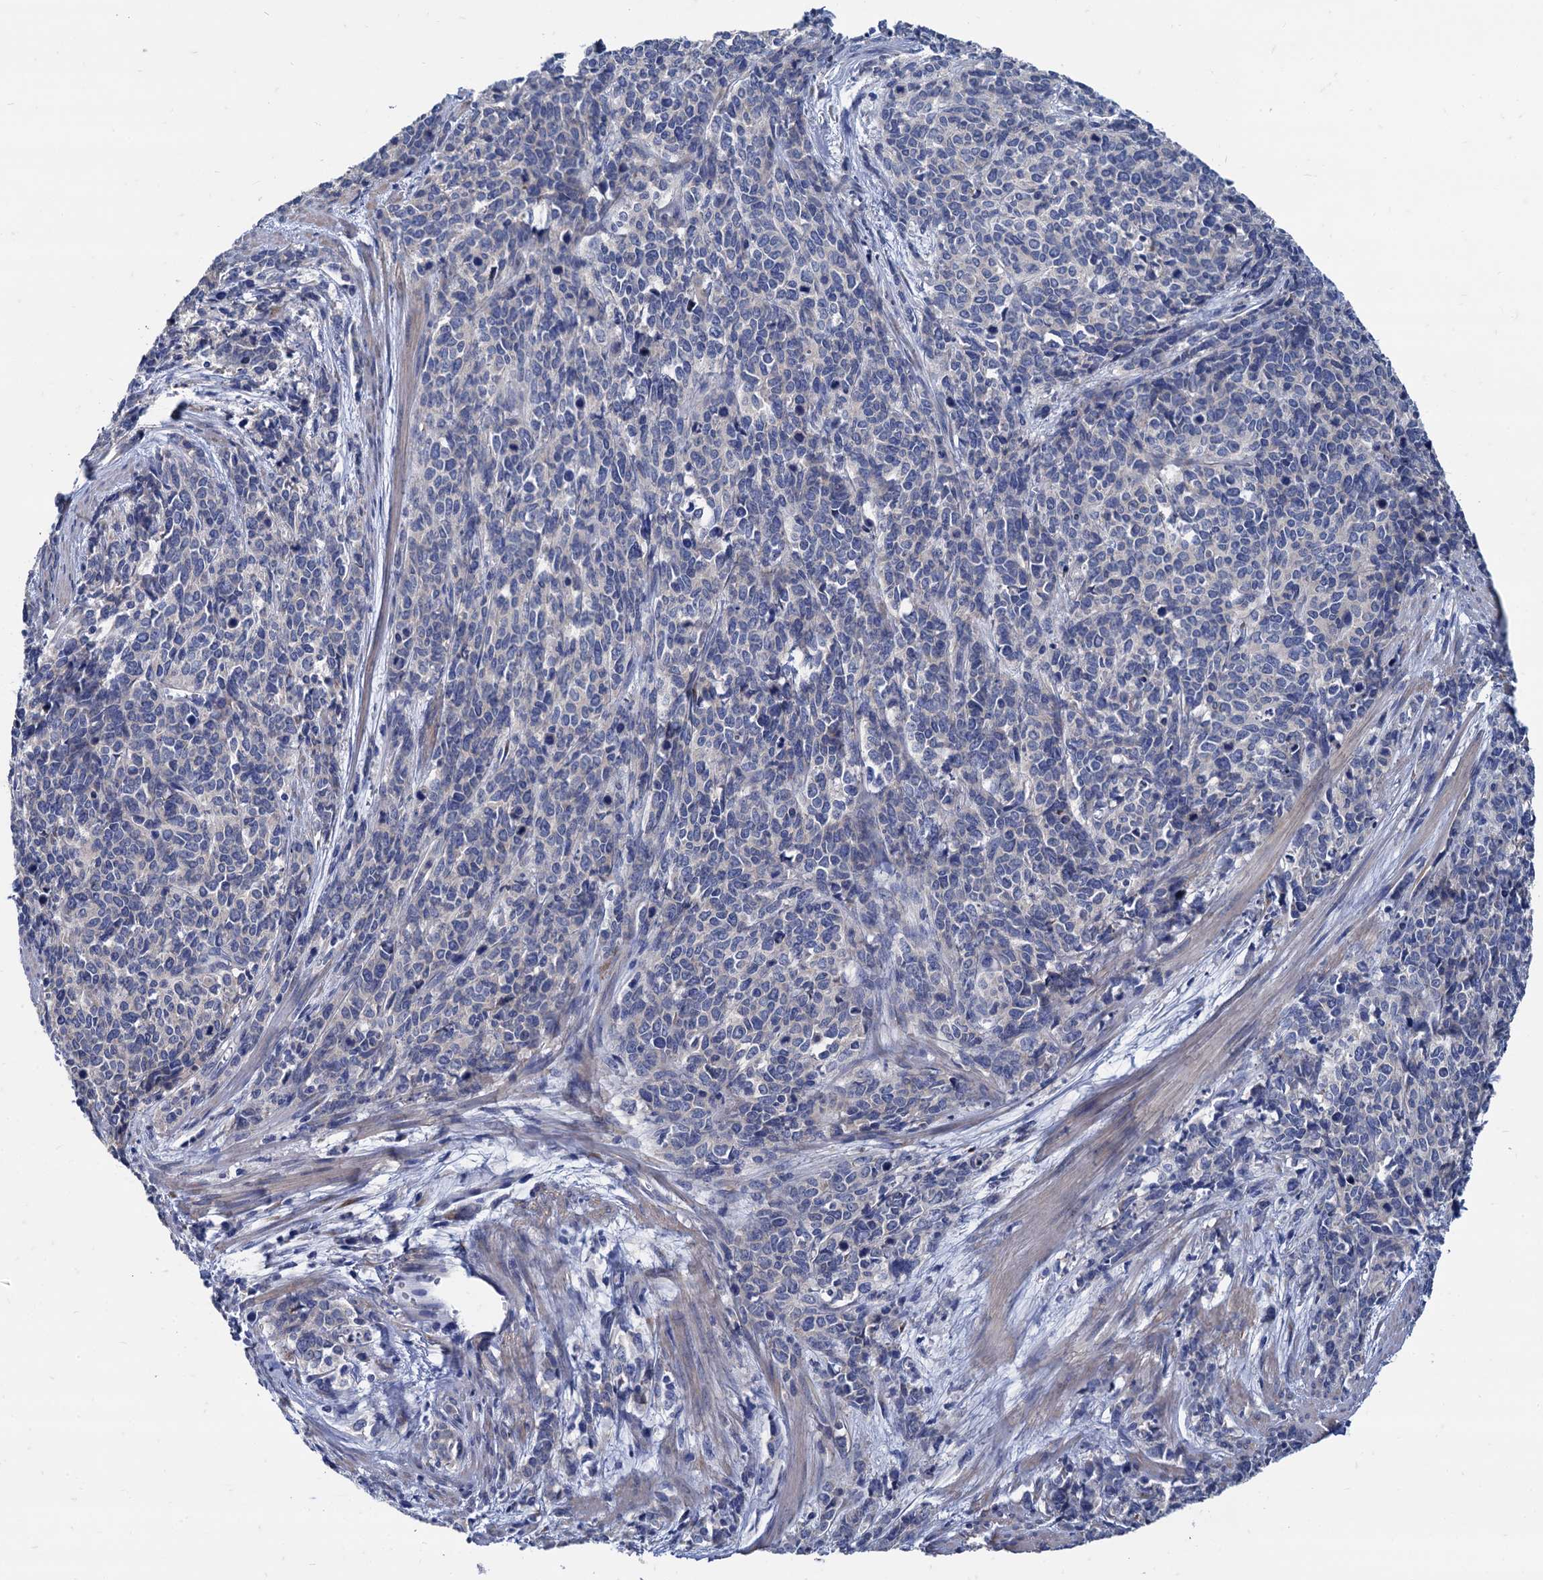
{"staining": {"intensity": "negative", "quantity": "none", "location": "none"}, "tissue": "cervical cancer", "cell_type": "Tumor cells", "image_type": "cancer", "snomed": [{"axis": "morphology", "description": "Squamous cell carcinoma, NOS"}, {"axis": "topography", "description": "Cervix"}], "caption": "Immunohistochemical staining of human cervical cancer (squamous cell carcinoma) reveals no significant positivity in tumor cells.", "gene": "FOXR2", "patient": {"sex": "female", "age": 60}}